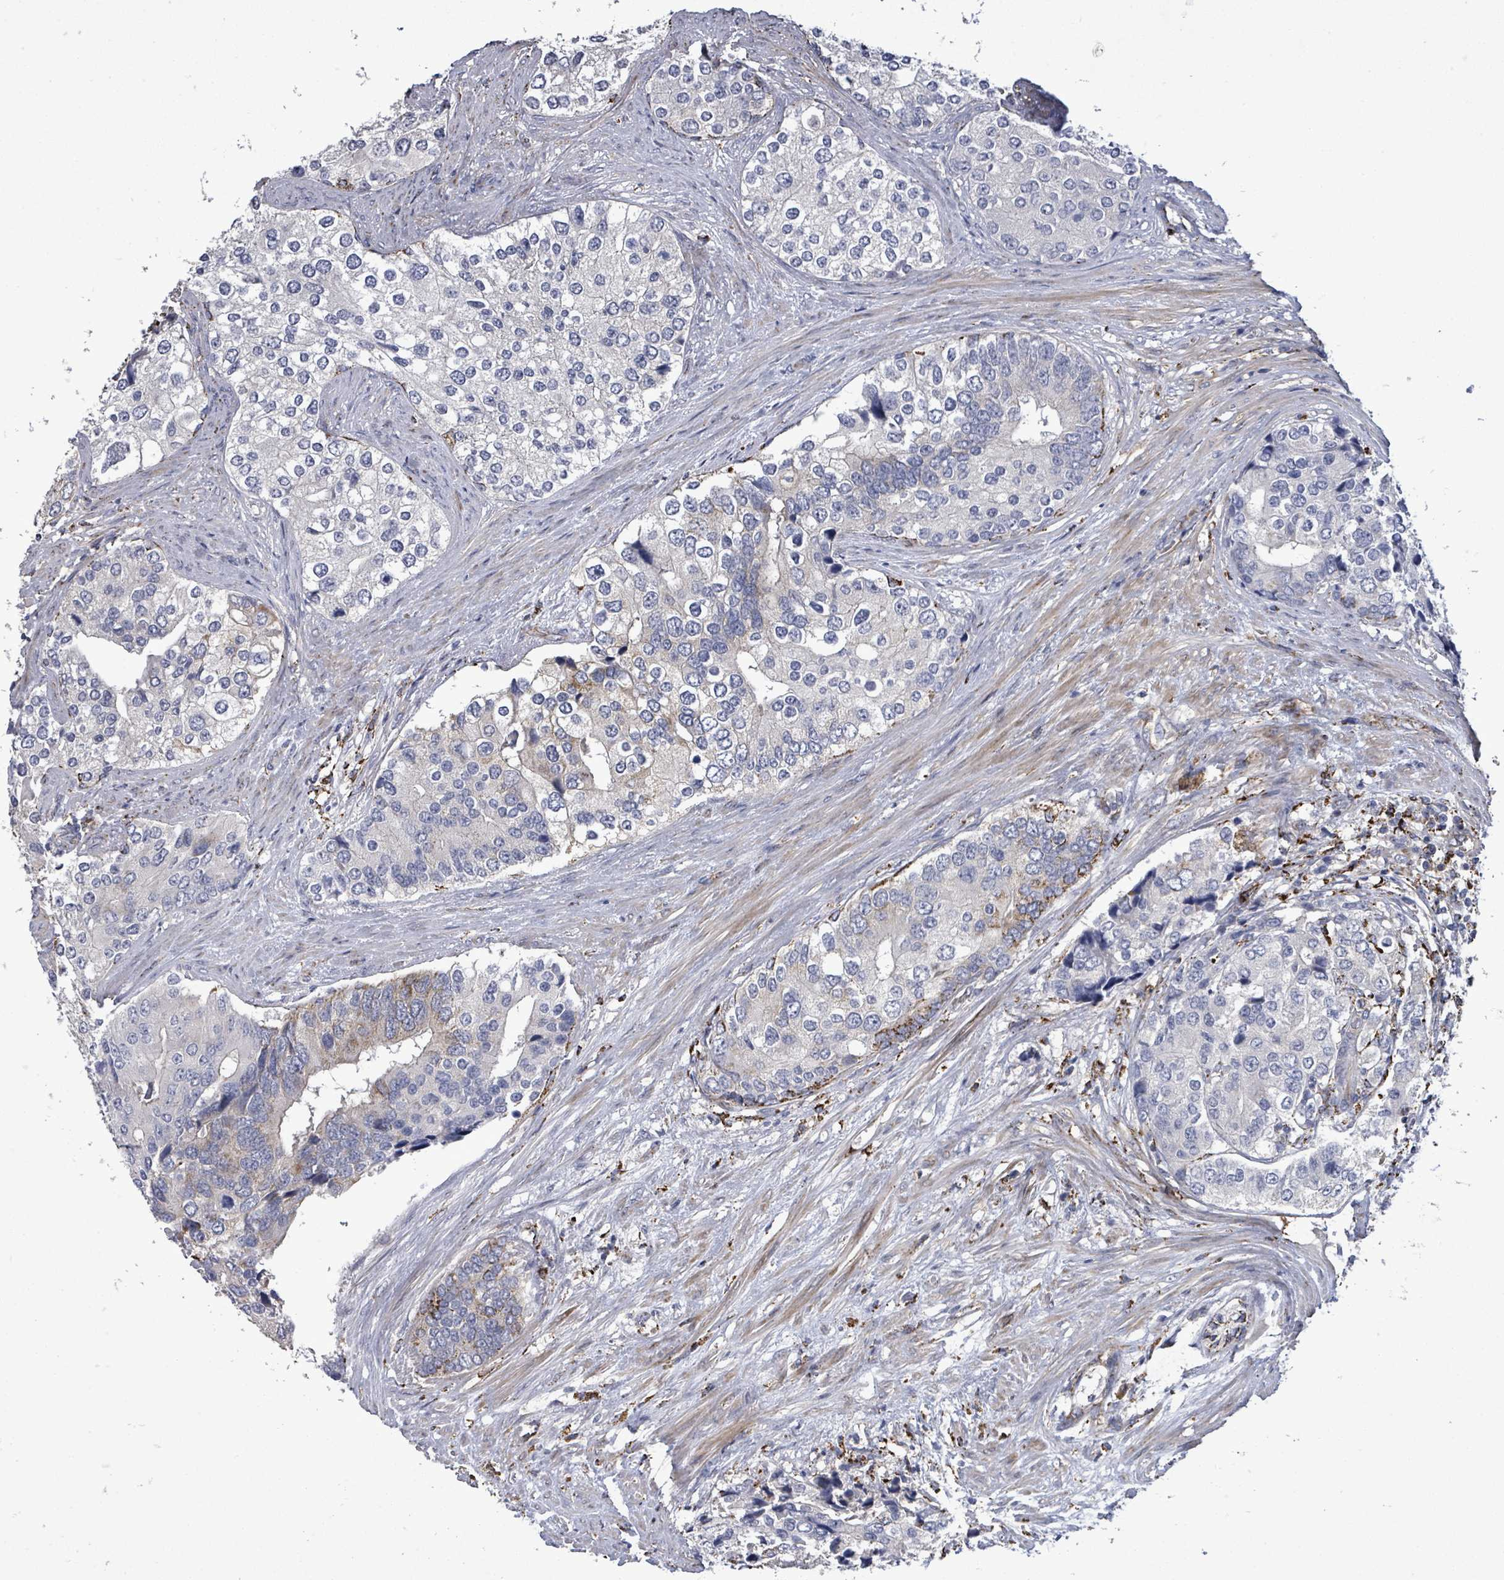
{"staining": {"intensity": "strong", "quantity": "<25%", "location": "cytoplasmic/membranous"}, "tissue": "prostate cancer", "cell_type": "Tumor cells", "image_type": "cancer", "snomed": [{"axis": "morphology", "description": "Adenocarcinoma, High grade"}, {"axis": "topography", "description": "Prostate"}], "caption": "A brown stain highlights strong cytoplasmic/membranous staining of a protein in prostate adenocarcinoma (high-grade) tumor cells.", "gene": "MTMR12", "patient": {"sex": "male", "age": 62}}